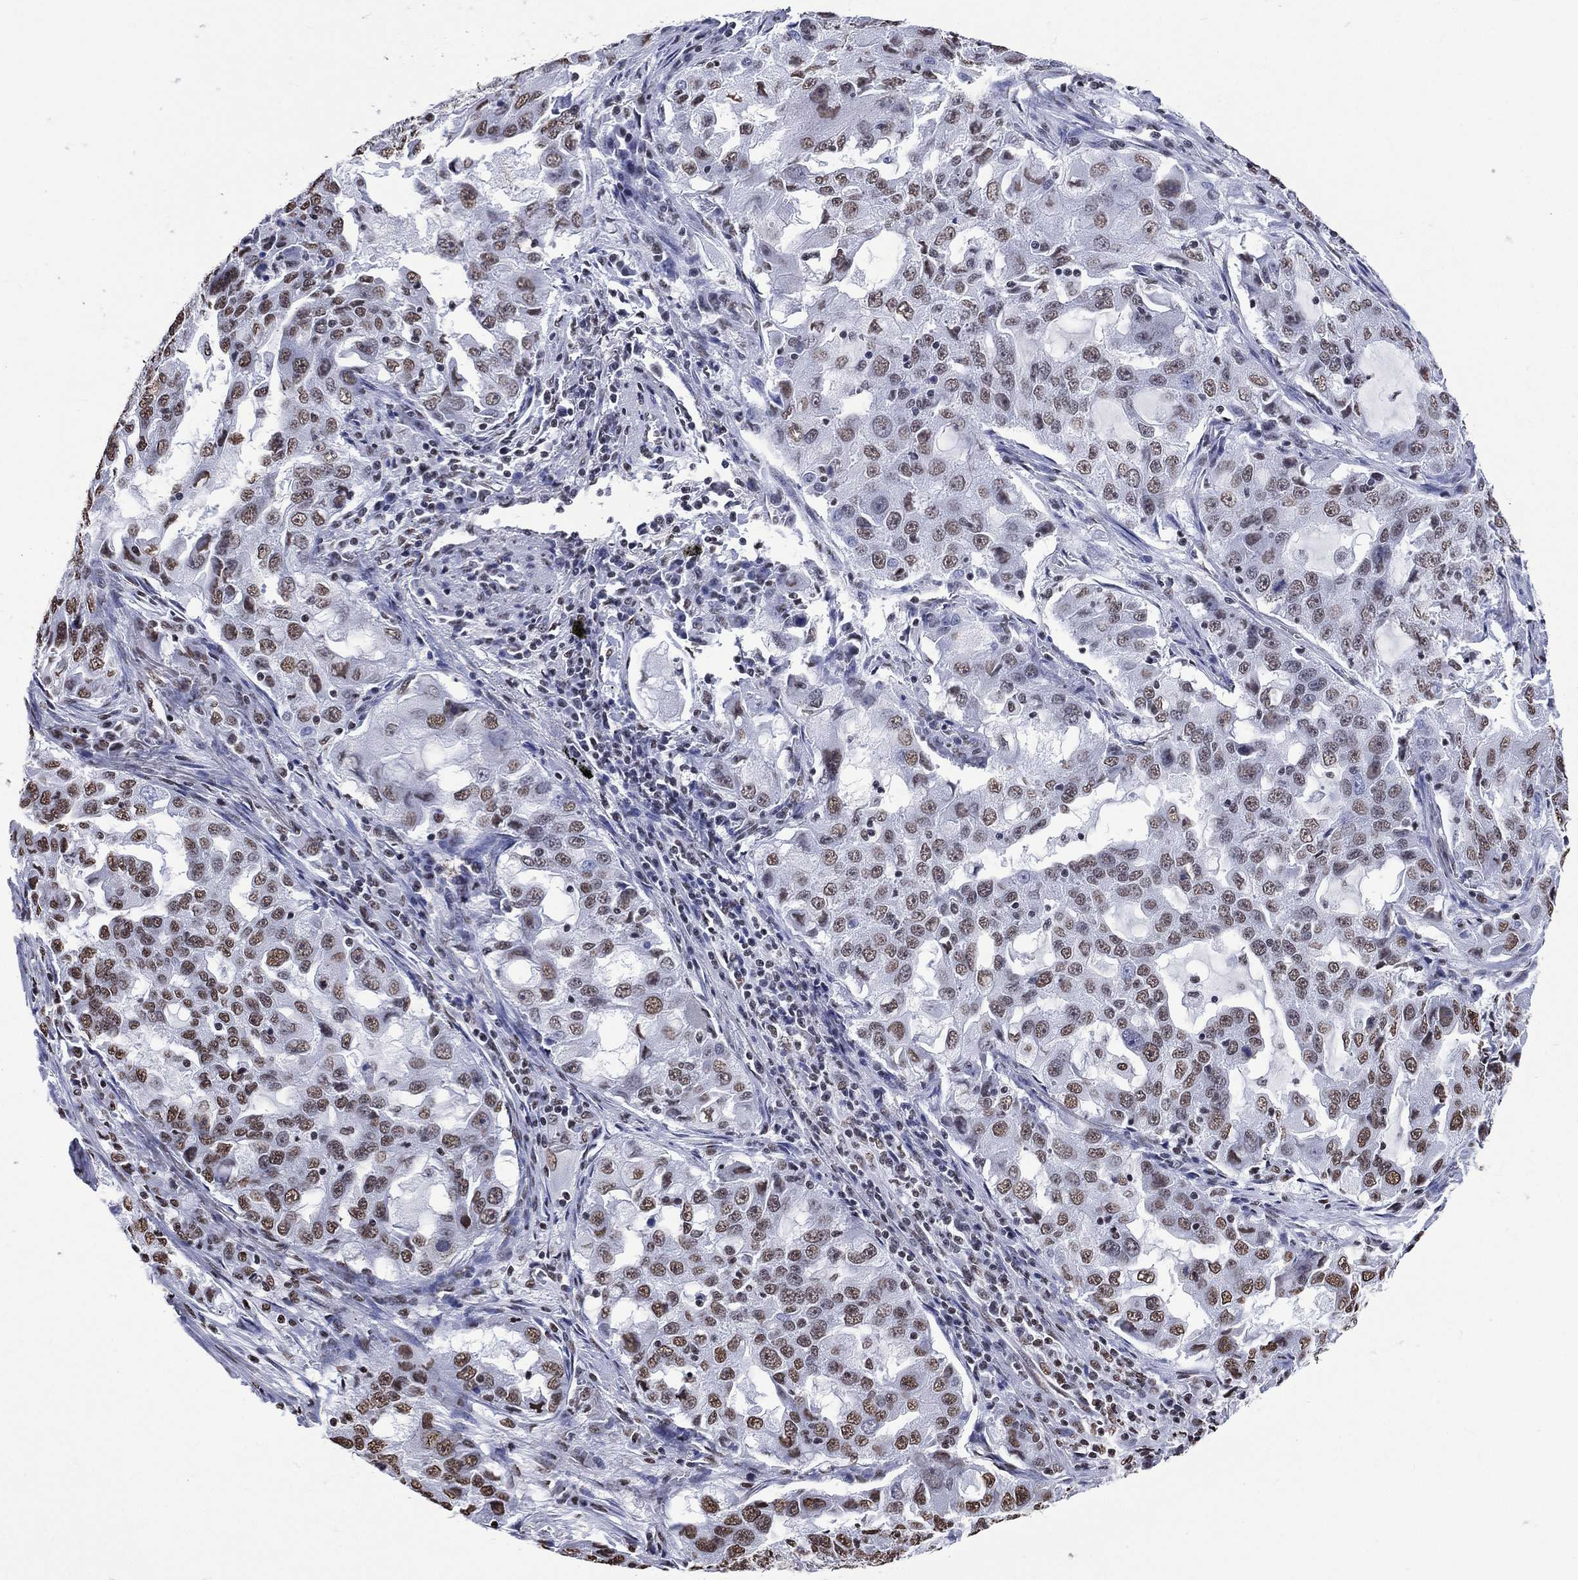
{"staining": {"intensity": "moderate", "quantity": "25%-75%", "location": "nuclear"}, "tissue": "lung cancer", "cell_type": "Tumor cells", "image_type": "cancer", "snomed": [{"axis": "morphology", "description": "Adenocarcinoma, NOS"}, {"axis": "topography", "description": "Lung"}], "caption": "Immunohistochemistry (IHC) image of adenocarcinoma (lung) stained for a protein (brown), which reveals medium levels of moderate nuclear expression in approximately 25%-75% of tumor cells.", "gene": "RETREG2", "patient": {"sex": "female", "age": 61}}